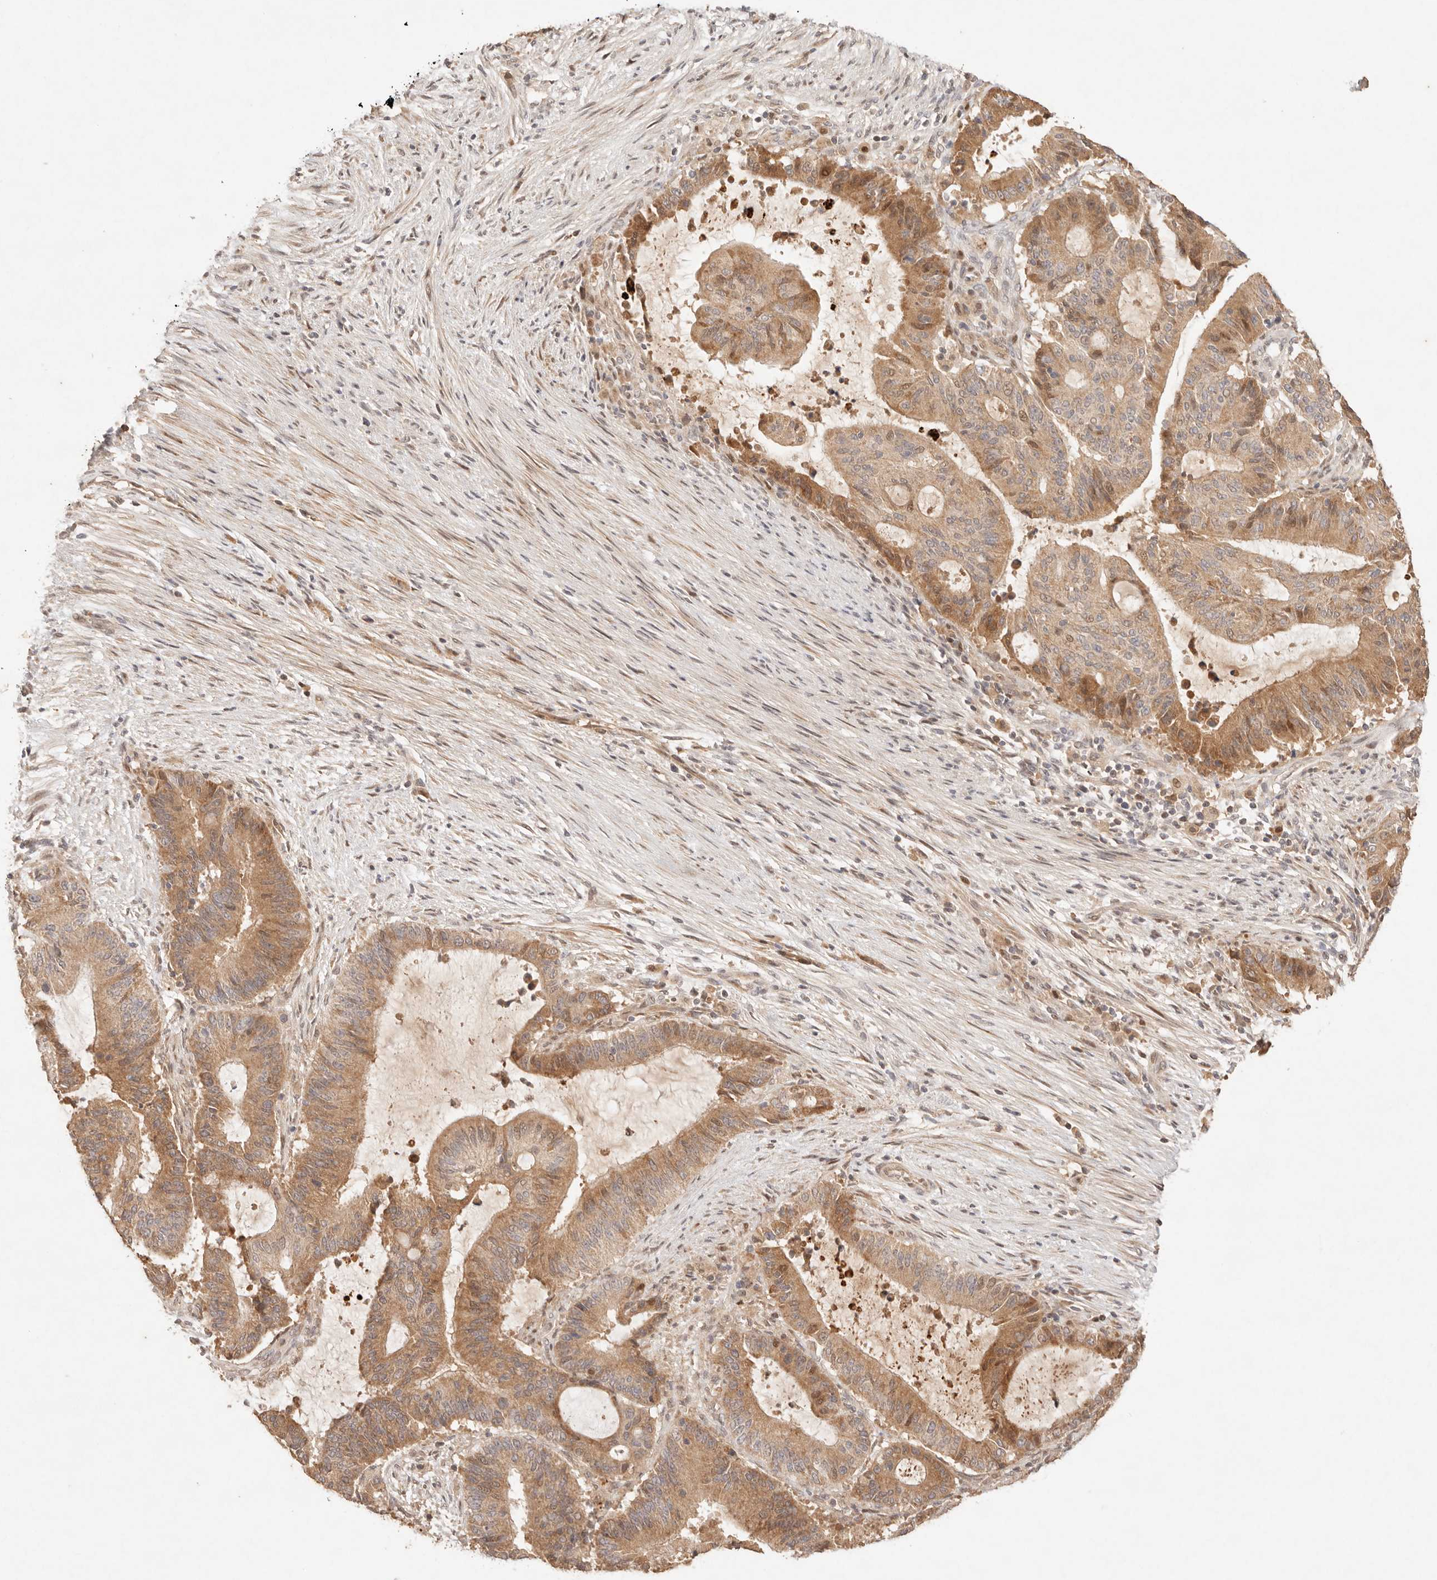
{"staining": {"intensity": "moderate", "quantity": ">75%", "location": "cytoplasmic/membranous"}, "tissue": "liver cancer", "cell_type": "Tumor cells", "image_type": "cancer", "snomed": [{"axis": "morphology", "description": "Normal tissue, NOS"}, {"axis": "morphology", "description": "Cholangiocarcinoma"}, {"axis": "topography", "description": "Liver"}, {"axis": "topography", "description": "Peripheral nerve tissue"}], "caption": "The micrograph shows immunohistochemical staining of liver cholangiocarcinoma. There is moderate cytoplasmic/membranous staining is identified in about >75% of tumor cells. (DAB (3,3'-diaminobenzidine) IHC, brown staining for protein, blue staining for nuclei).", "gene": "PHLDA3", "patient": {"sex": "female", "age": 73}}